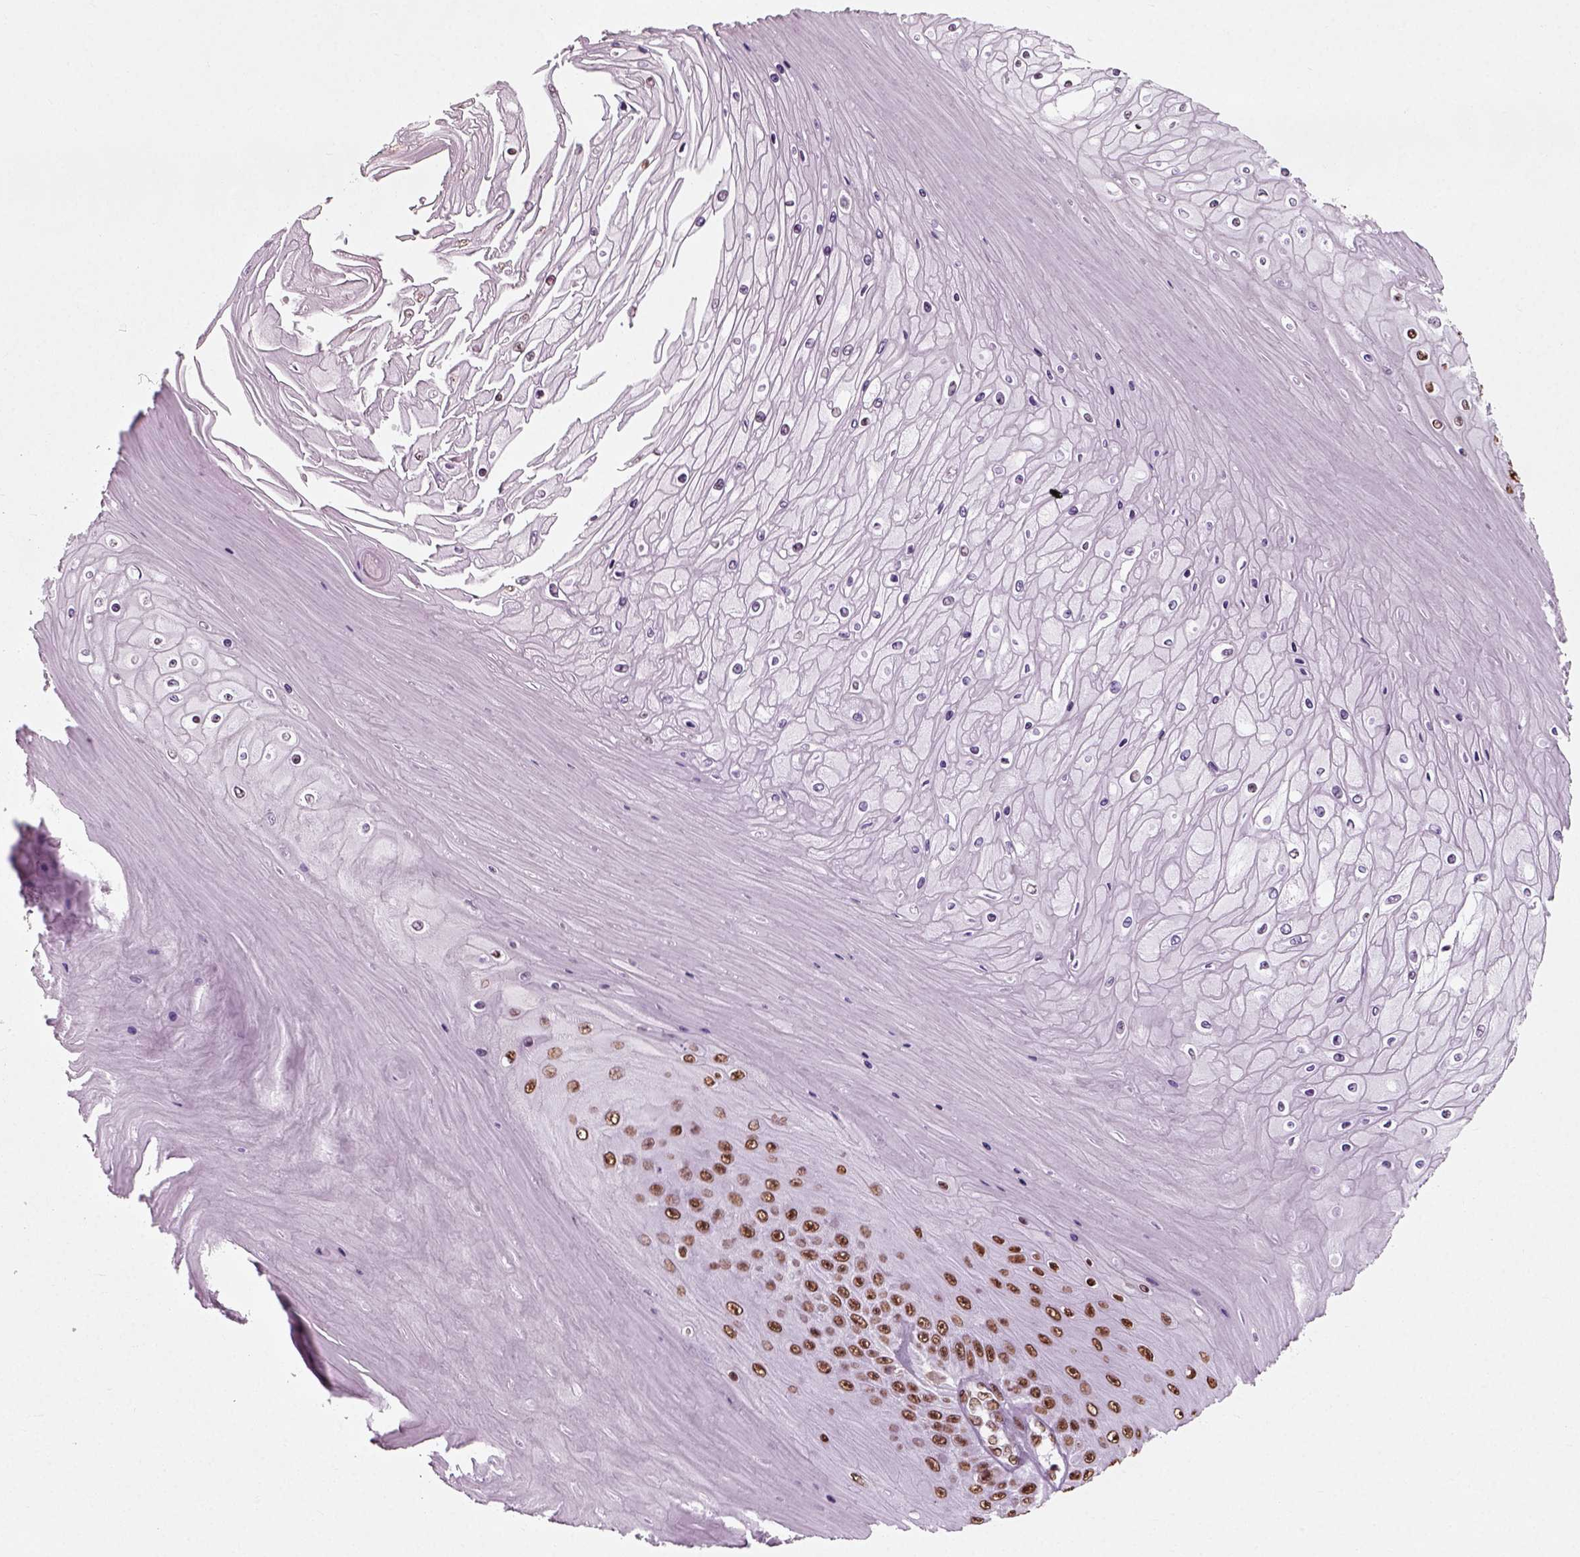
{"staining": {"intensity": "strong", "quantity": ">75%", "location": "nuclear"}, "tissue": "skin cancer", "cell_type": "Tumor cells", "image_type": "cancer", "snomed": [{"axis": "morphology", "description": "Squamous cell carcinoma, NOS"}, {"axis": "topography", "description": "Skin"}], "caption": "This photomicrograph demonstrates immunohistochemistry (IHC) staining of skin squamous cell carcinoma, with high strong nuclear expression in about >75% of tumor cells.", "gene": "POLR1H", "patient": {"sex": "male", "age": 62}}